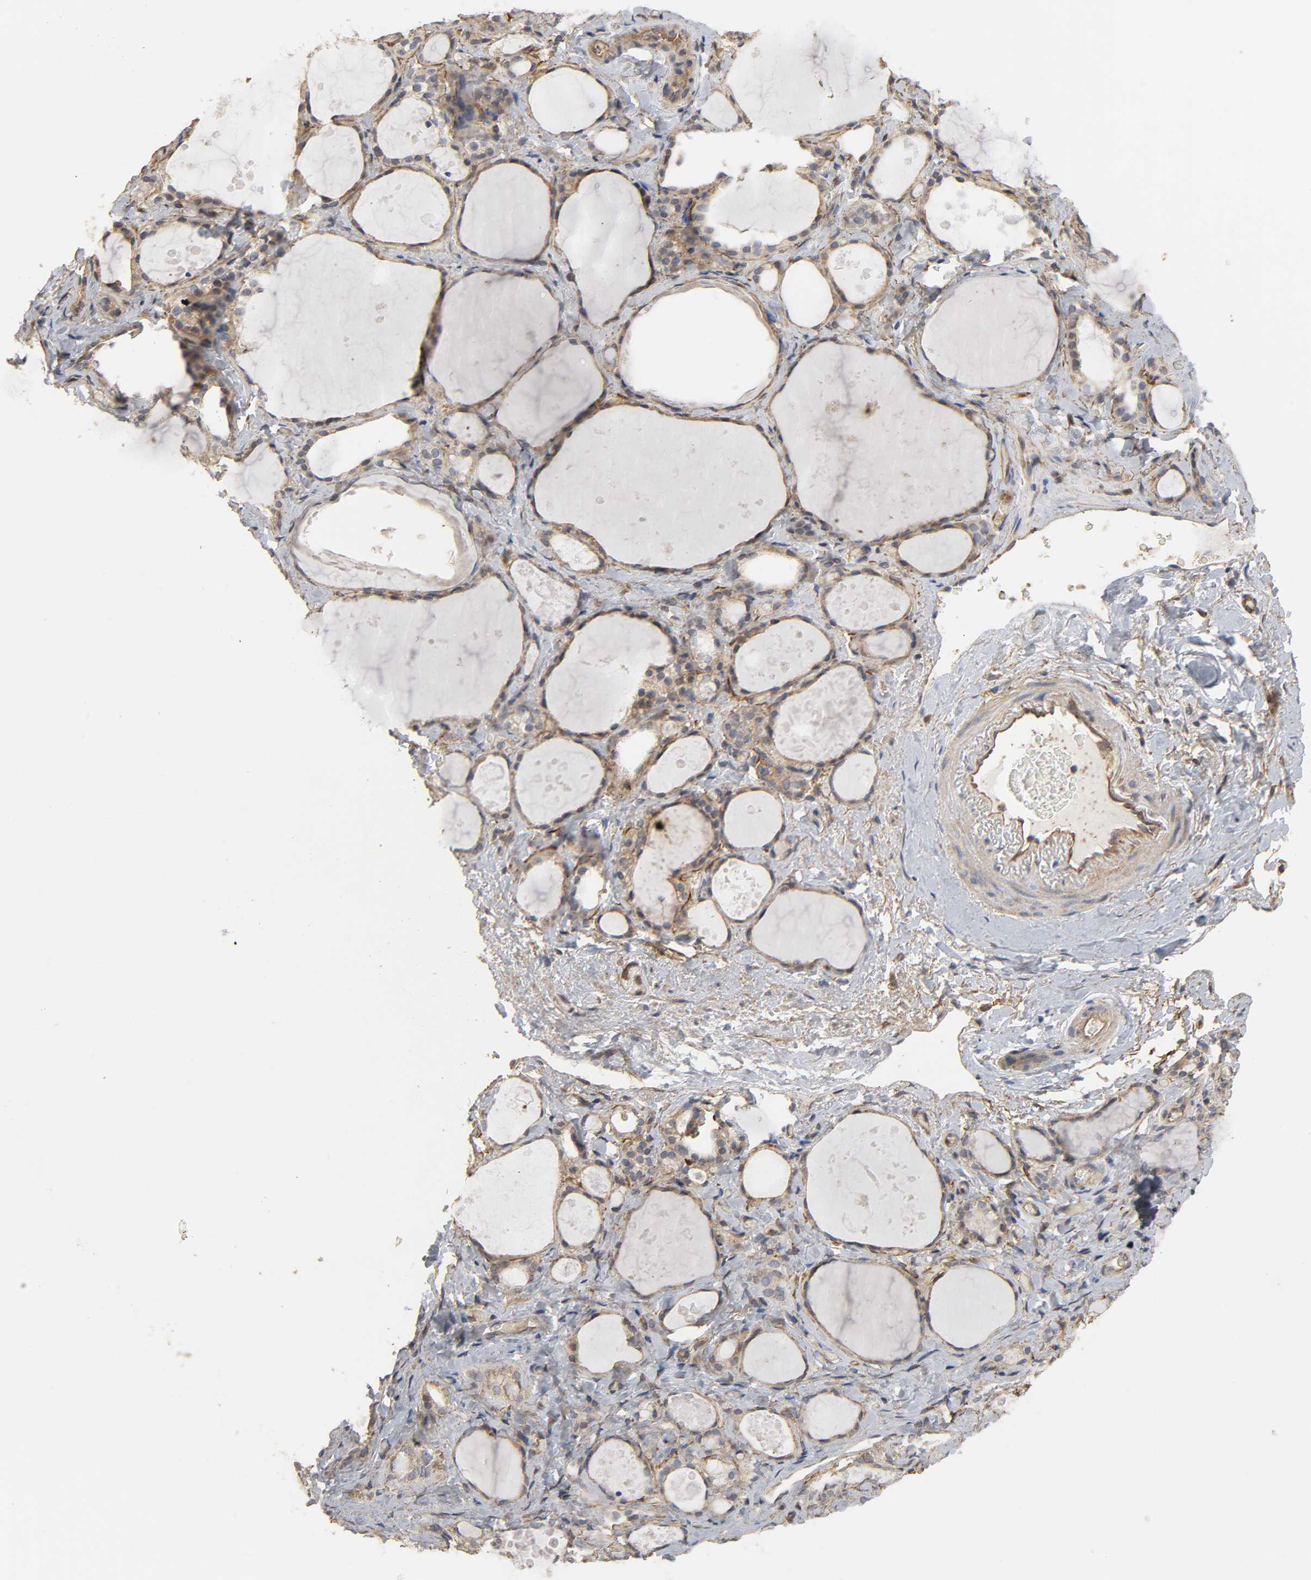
{"staining": {"intensity": "moderate", "quantity": ">75%", "location": "cytoplasmic/membranous"}, "tissue": "thyroid gland", "cell_type": "Glandular cells", "image_type": "normal", "snomed": [{"axis": "morphology", "description": "Normal tissue, NOS"}, {"axis": "topography", "description": "Thyroid gland"}], "caption": "This histopathology image reveals immunohistochemistry (IHC) staining of normal human thyroid gland, with medium moderate cytoplasmic/membranous expression in about >75% of glandular cells.", "gene": "SH3GLB1", "patient": {"sex": "female", "age": 75}}